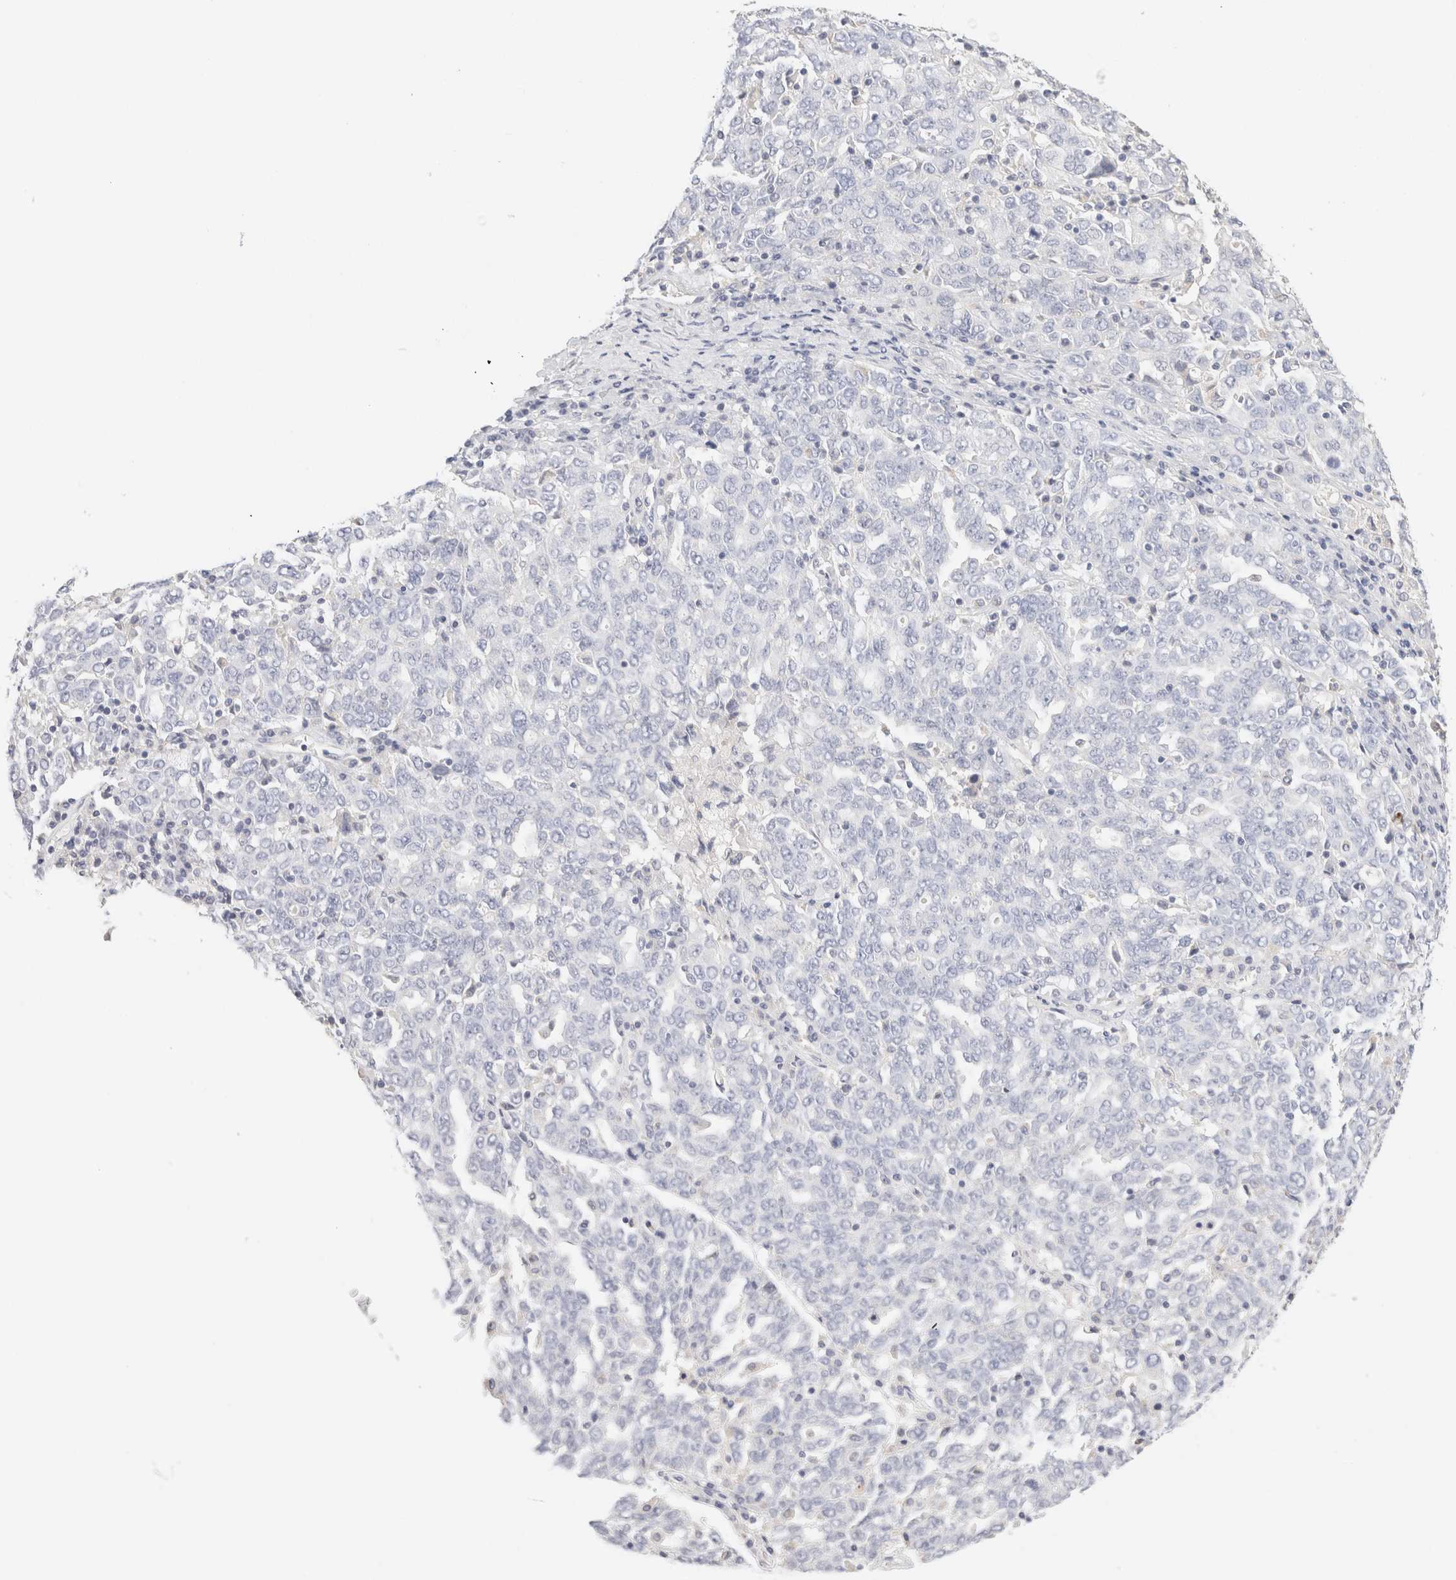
{"staining": {"intensity": "negative", "quantity": "none", "location": "none"}, "tissue": "ovarian cancer", "cell_type": "Tumor cells", "image_type": "cancer", "snomed": [{"axis": "morphology", "description": "Carcinoma, endometroid"}, {"axis": "topography", "description": "Ovary"}], "caption": "Protein analysis of ovarian cancer (endometroid carcinoma) reveals no significant positivity in tumor cells.", "gene": "SCGB2A2", "patient": {"sex": "female", "age": 62}}